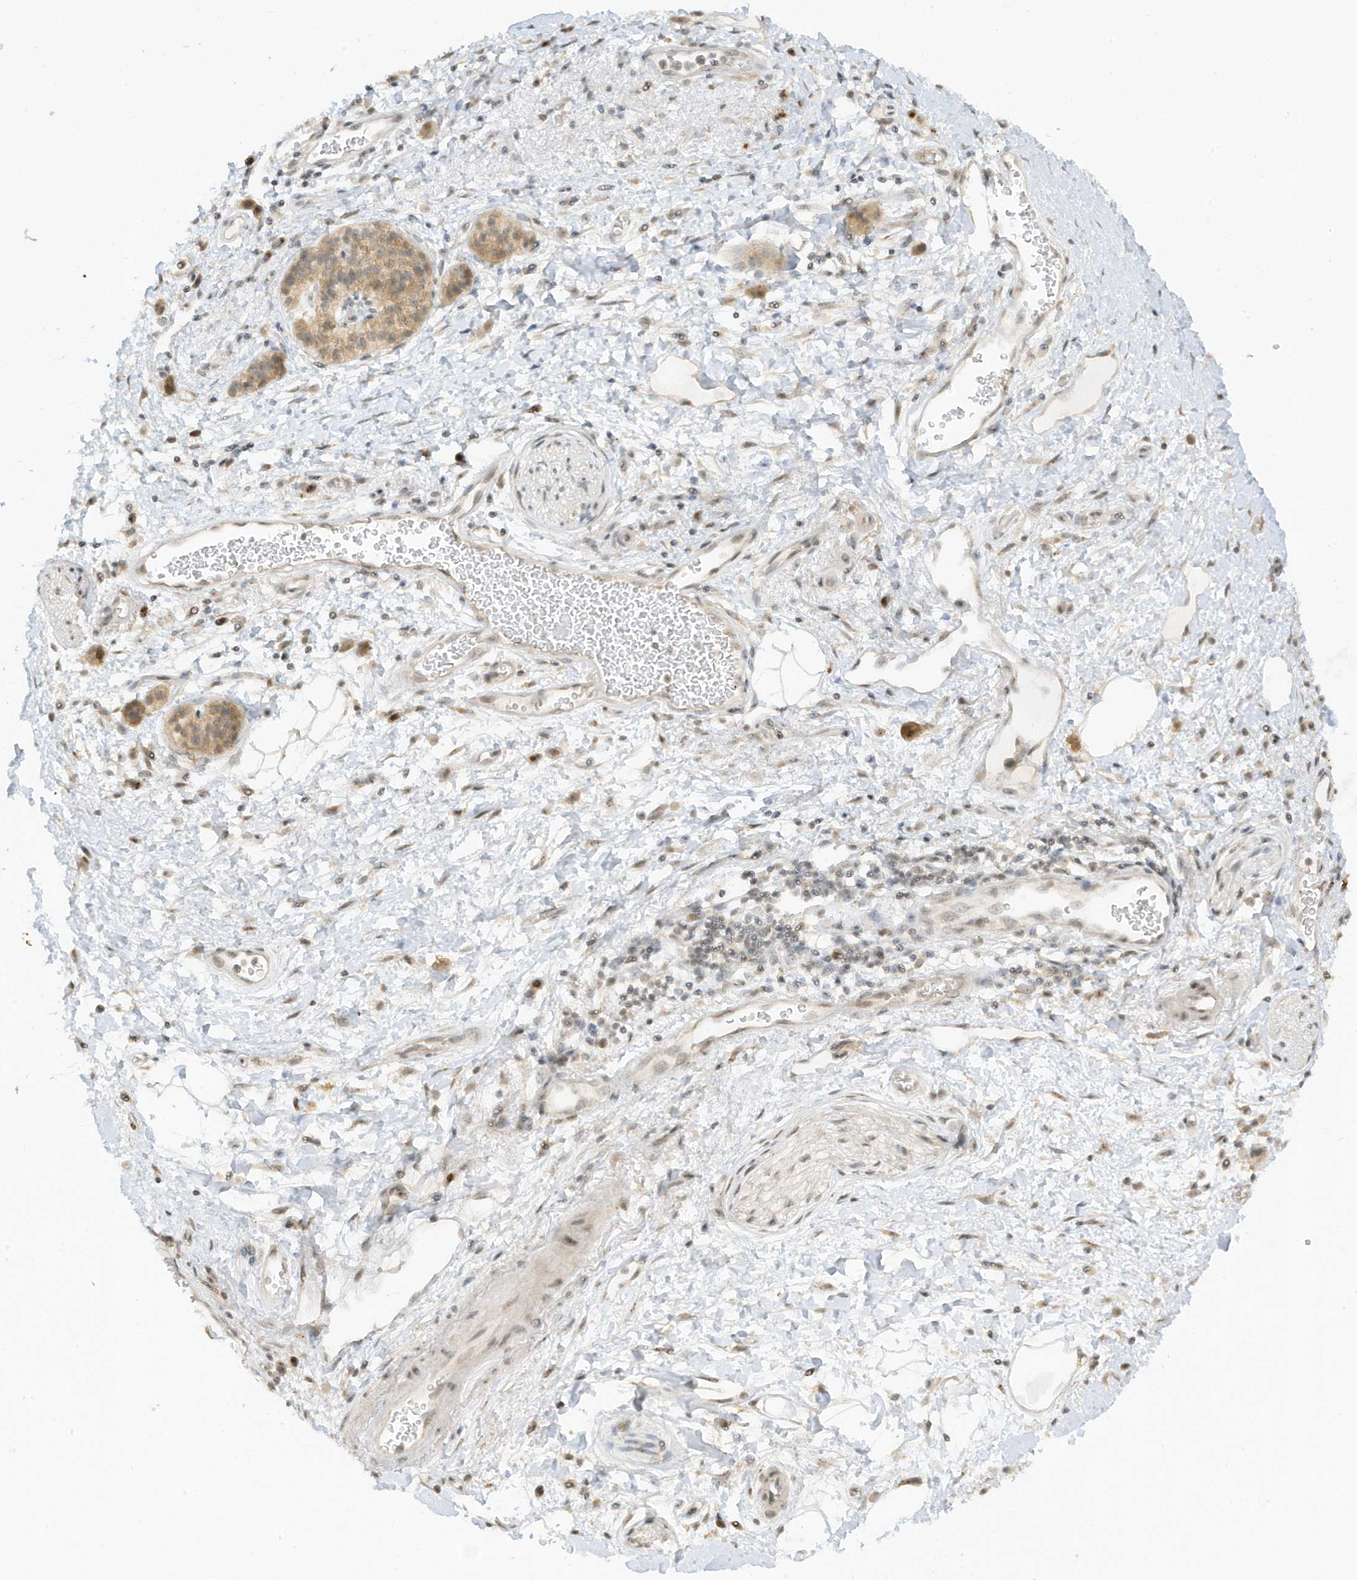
{"staining": {"intensity": "weak", "quantity": "25%-75%", "location": "nuclear"}, "tissue": "adipose tissue", "cell_type": "Adipocytes", "image_type": "normal", "snomed": [{"axis": "morphology", "description": "Normal tissue, NOS"}, {"axis": "morphology", "description": "Adenocarcinoma, NOS"}, {"axis": "topography", "description": "Duodenum"}, {"axis": "topography", "description": "Peripheral nerve tissue"}], "caption": "A photomicrograph of human adipose tissue stained for a protein demonstrates weak nuclear brown staining in adipocytes. The staining was performed using DAB (3,3'-diaminobenzidine) to visualize the protein expression in brown, while the nuclei were stained in blue with hematoxylin (Magnification: 20x).", "gene": "TAB3", "patient": {"sex": "female", "age": 60}}